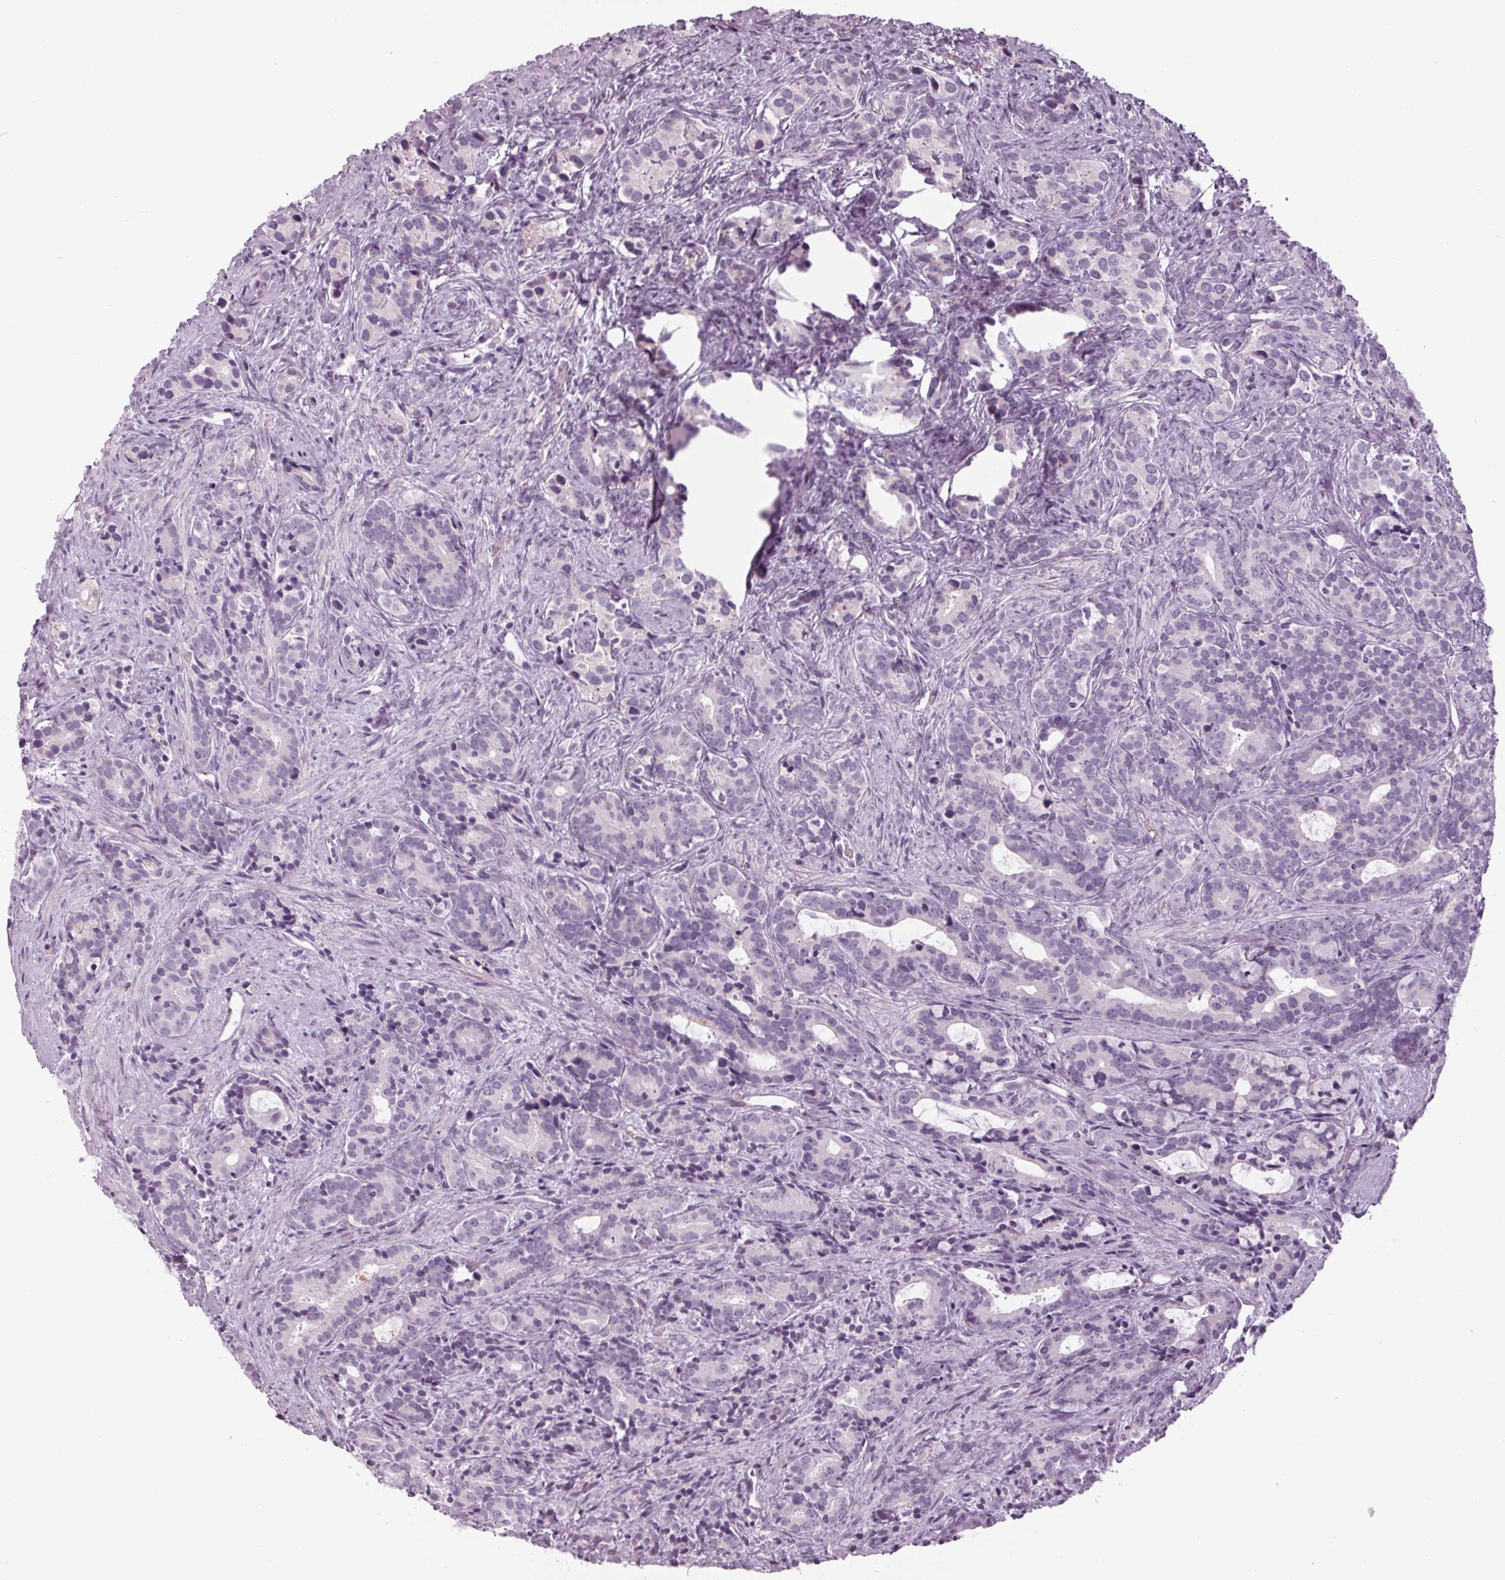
{"staining": {"intensity": "negative", "quantity": "none", "location": "none"}, "tissue": "prostate cancer", "cell_type": "Tumor cells", "image_type": "cancer", "snomed": [{"axis": "morphology", "description": "Adenocarcinoma, High grade"}, {"axis": "topography", "description": "Prostate"}], "caption": "Human prostate cancer stained for a protein using immunohistochemistry exhibits no staining in tumor cells.", "gene": "CYP3A43", "patient": {"sex": "male", "age": 84}}